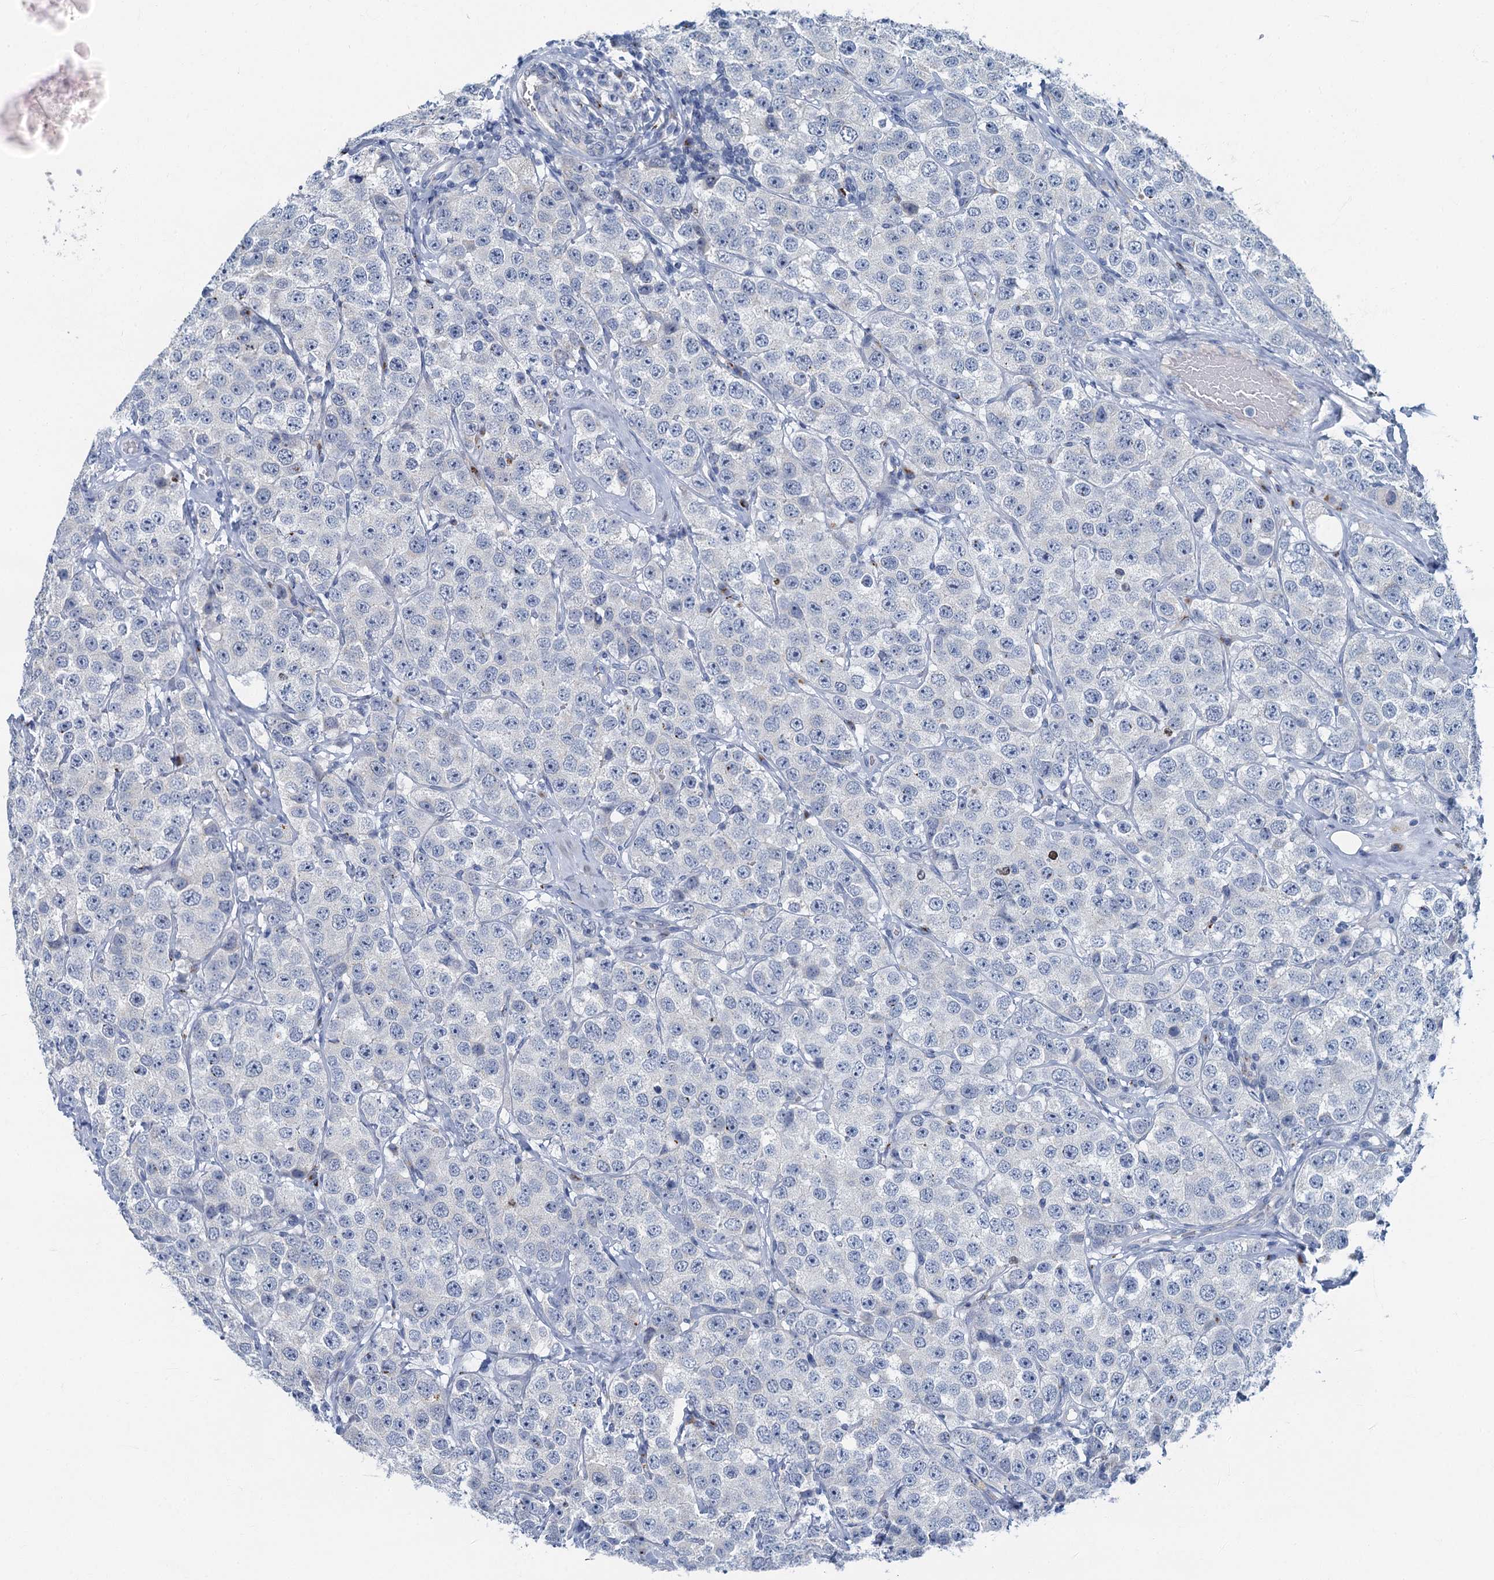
{"staining": {"intensity": "negative", "quantity": "none", "location": "none"}, "tissue": "testis cancer", "cell_type": "Tumor cells", "image_type": "cancer", "snomed": [{"axis": "morphology", "description": "Seminoma, NOS"}, {"axis": "topography", "description": "Testis"}], "caption": "An IHC histopathology image of testis seminoma is shown. There is no staining in tumor cells of testis seminoma. The staining is performed using DAB brown chromogen with nuclei counter-stained in using hematoxylin.", "gene": "LYPD3", "patient": {"sex": "male", "age": 28}}